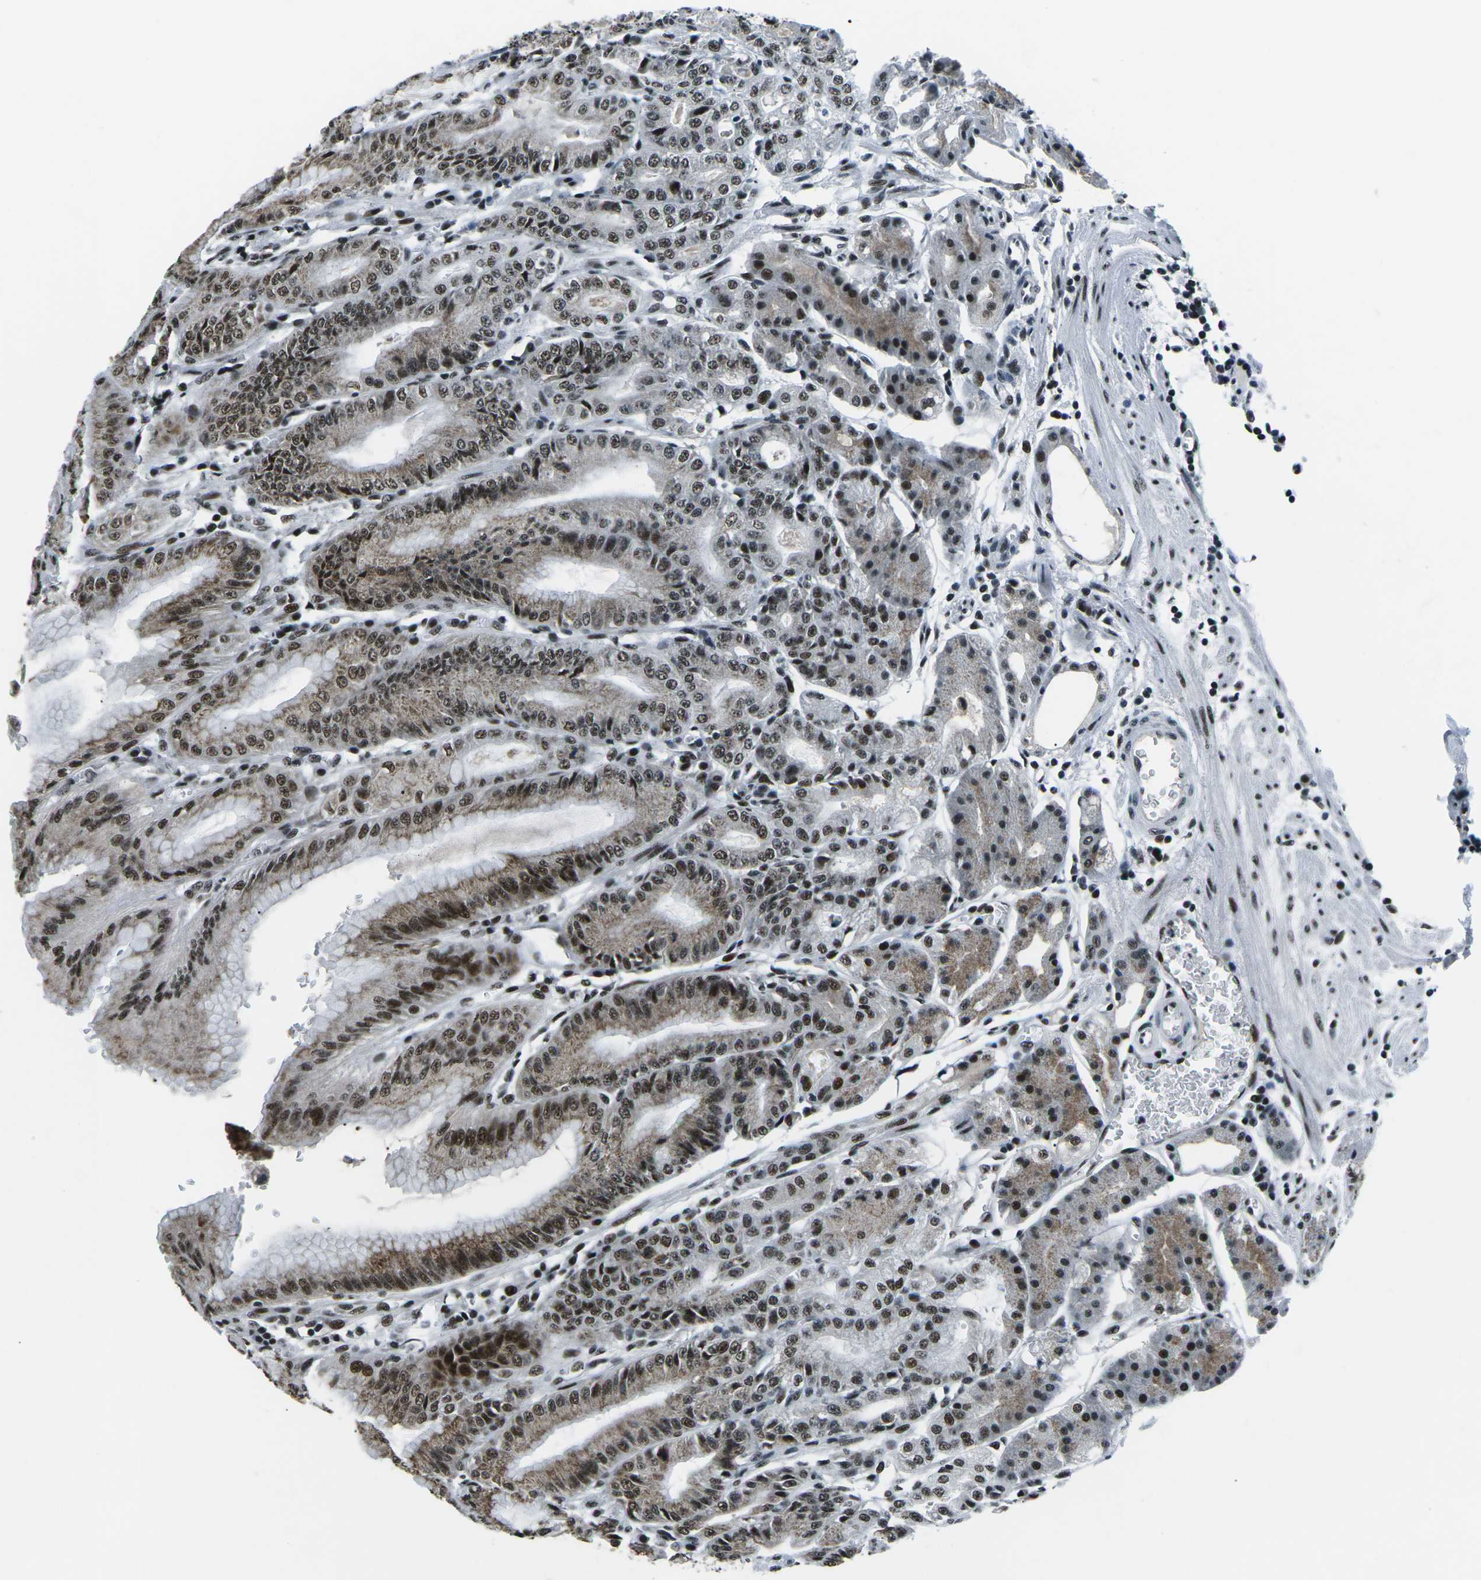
{"staining": {"intensity": "strong", "quantity": ">75%", "location": "cytoplasmic/membranous,nuclear"}, "tissue": "stomach", "cell_type": "Glandular cells", "image_type": "normal", "snomed": [{"axis": "morphology", "description": "Normal tissue, NOS"}, {"axis": "topography", "description": "Stomach, lower"}], "caption": "Strong cytoplasmic/membranous,nuclear positivity for a protein is identified in approximately >75% of glandular cells of unremarkable stomach using immunohistochemistry (IHC).", "gene": "RBL2", "patient": {"sex": "male", "age": 71}}